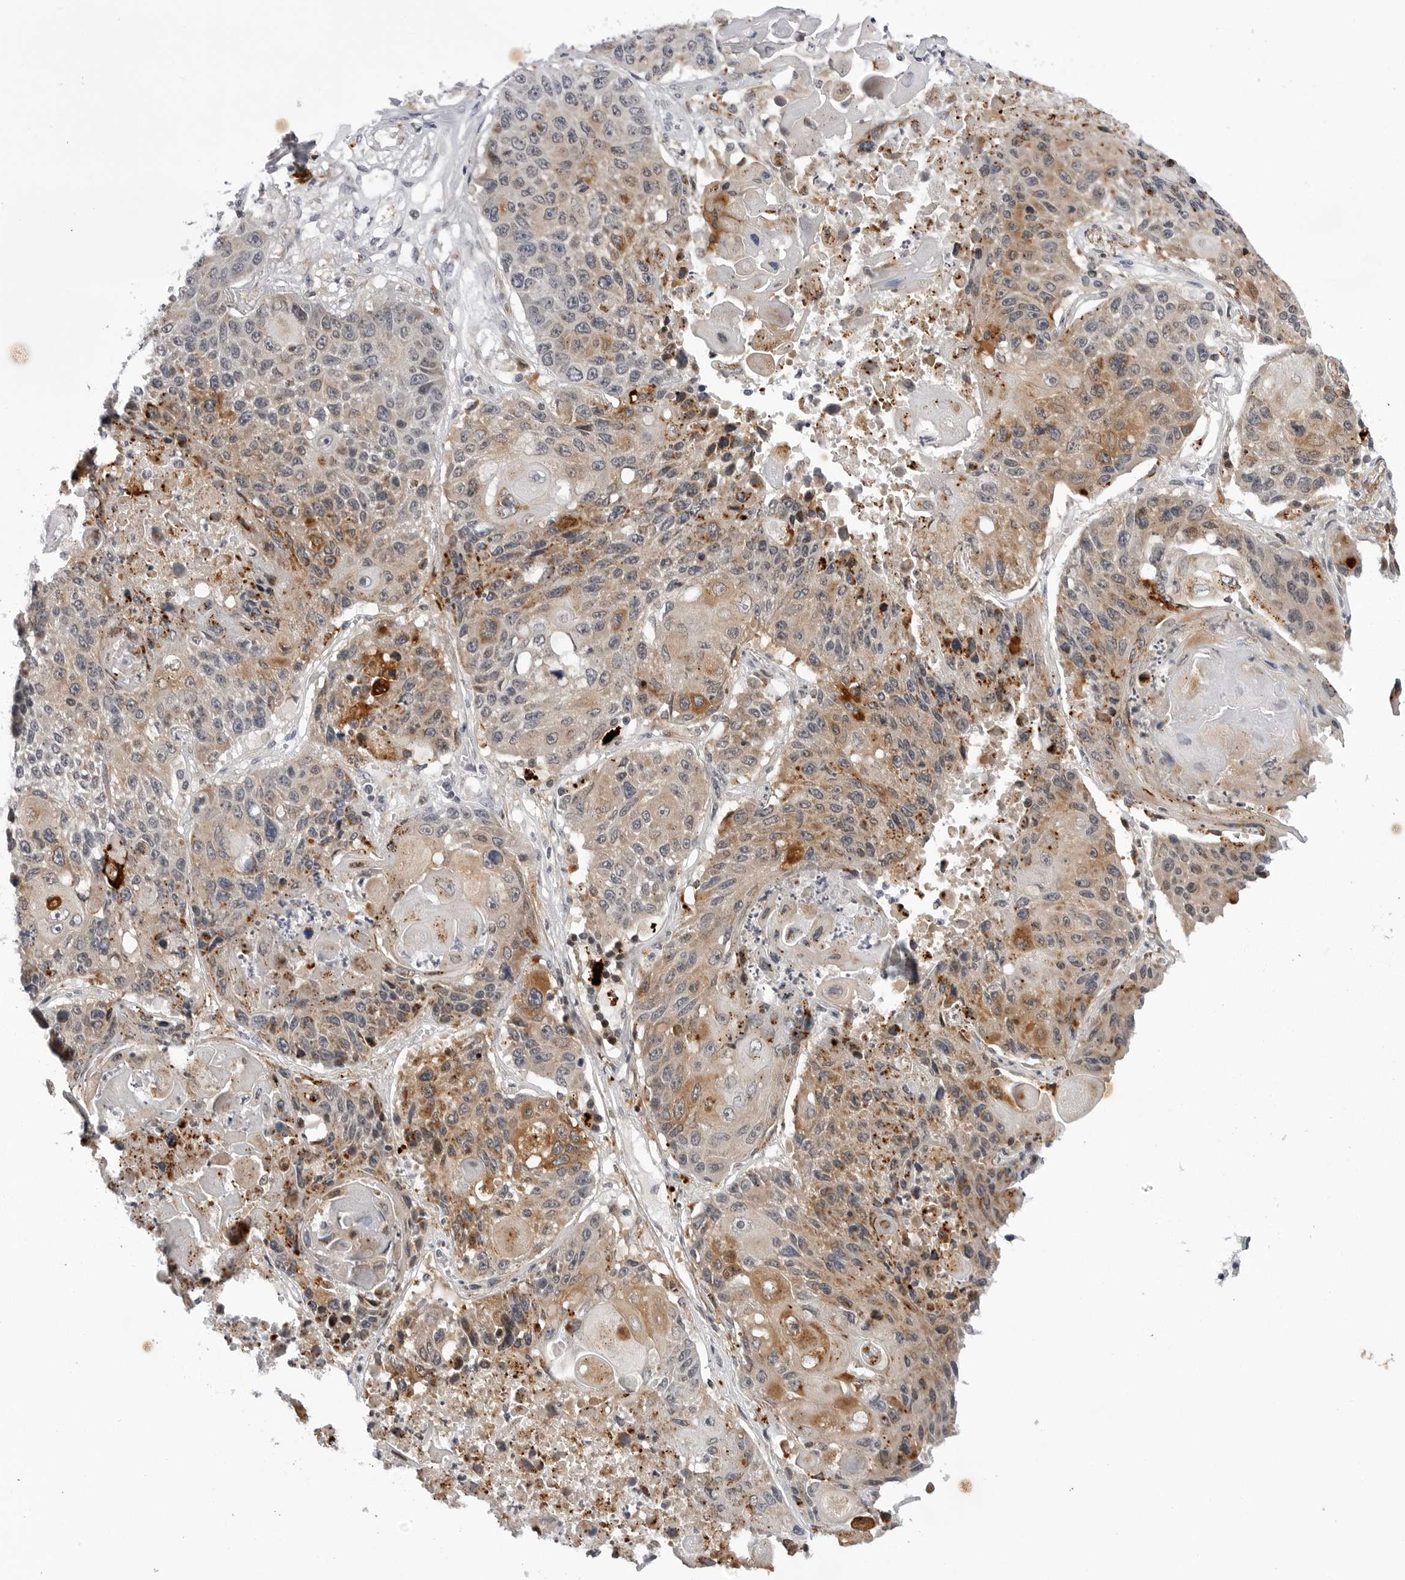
{"staining": {"intensity": "moderate", "quantity": "25%-75%", "location": "cytoplasmic/membranous"}, "tissue": "lung cancer", "cell_type": "Tumor cells", "image_type": "cancer", "snomed": [{"axis": "morphology", "description": "Squamous cell carcinoma, NOS"}, {"axis": "topography", "description": "Lung"}], "caption": "A high-resolution histopathology image shows immunohistochemistry staining of lung squamous cell carcinoma, which shows moderate cytoplasmic/membranous staining in about 25%-75% of tumor cells.", "gene": "CDK20", "patient": {"sex": "male", "age": 61}}